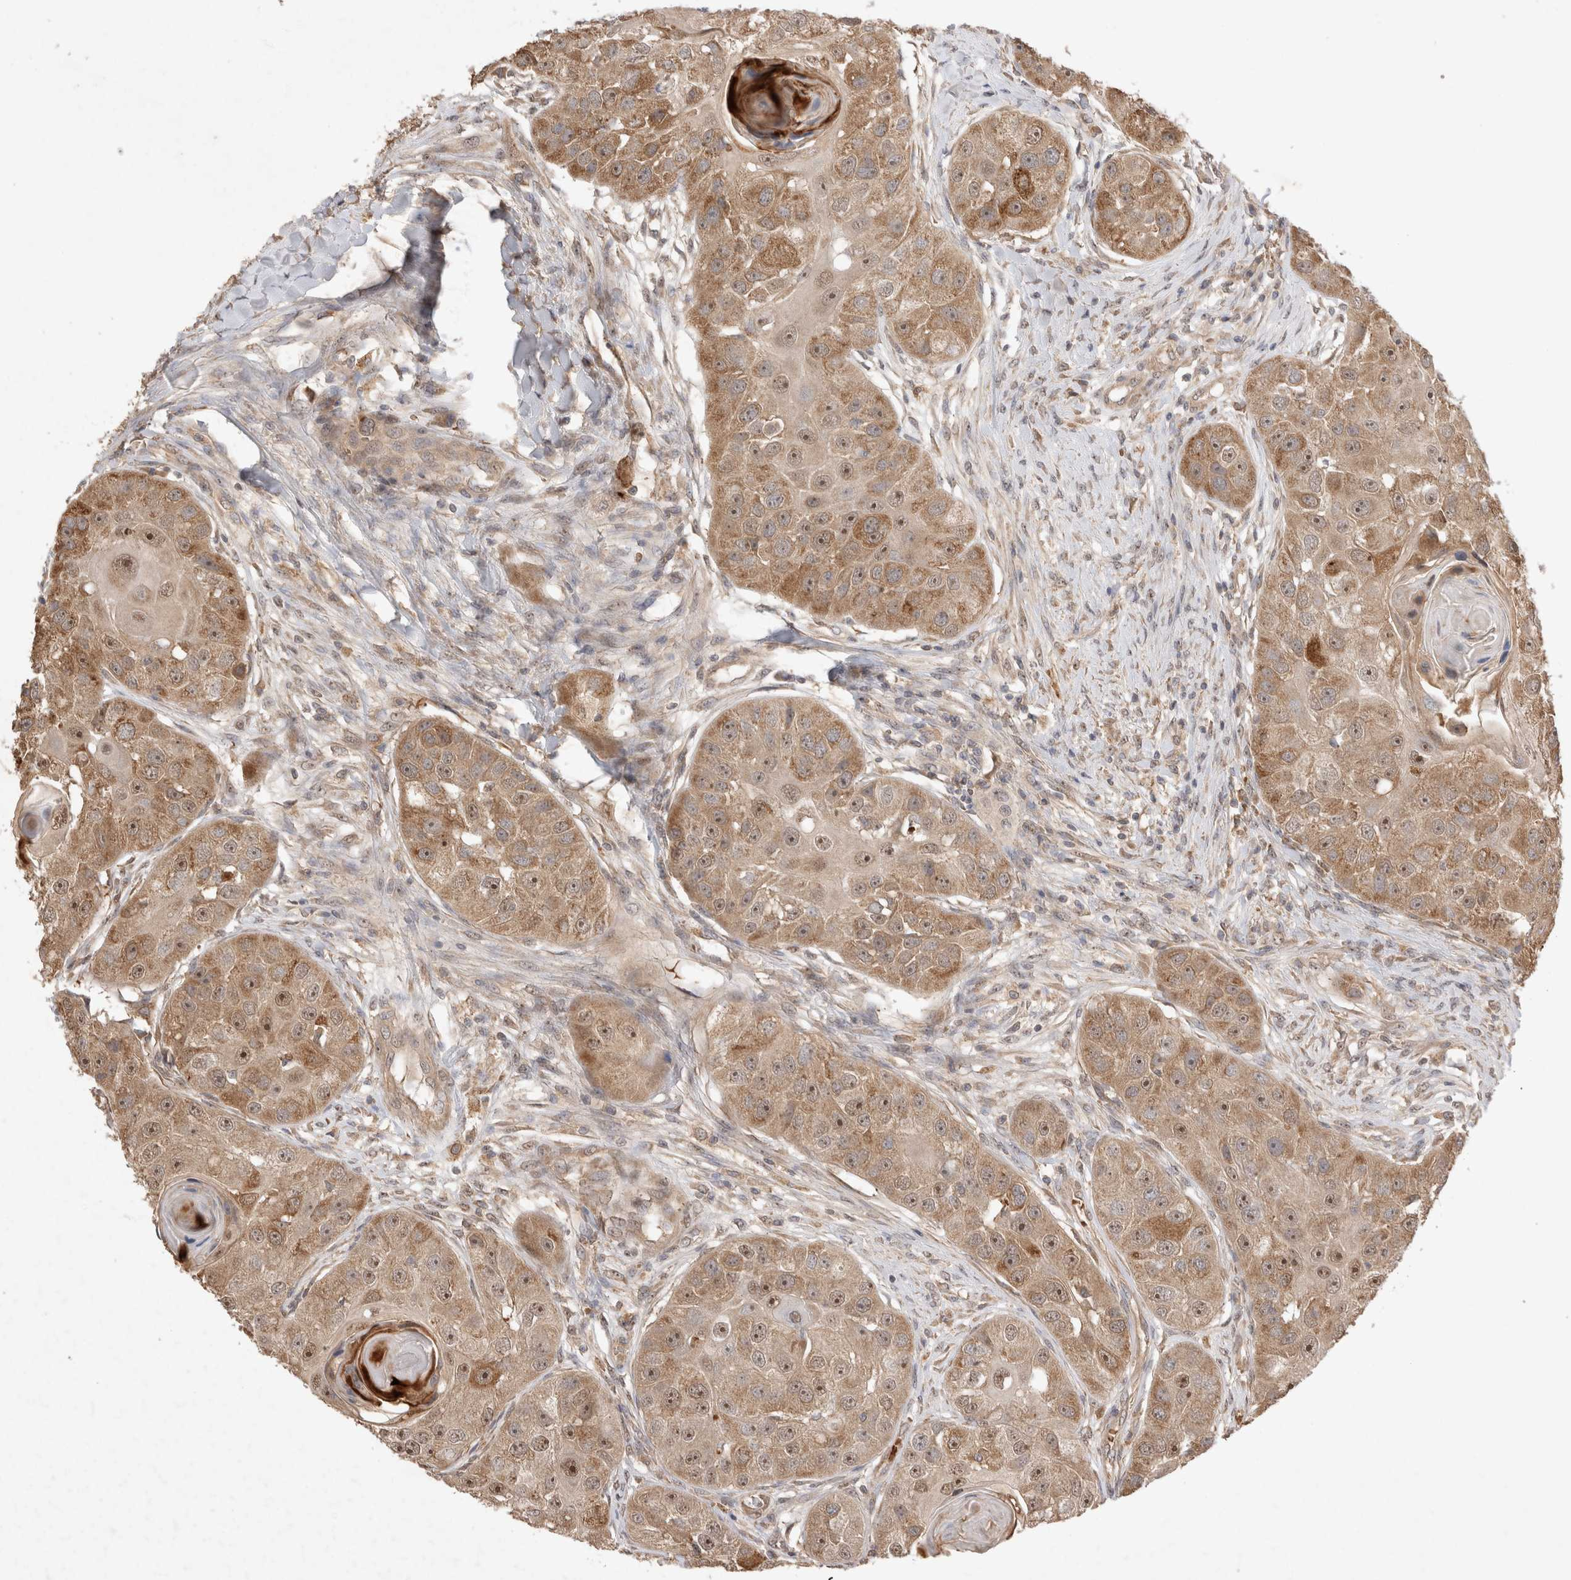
{"staining": {"intensity": "moderate", "quantity": "25%-75%", "location": "cytoplasmic/membranous,nuclear"}, "tissue": "head and neck cancer", "cell_type": "Tumor cells", "image_type": "cancer", "snomed": [{"axis": "morphology", "description": "Normal tissue, NOS"}, {"axis": "morphology", "description": "Squamous cell carcinoma, NOS"}, {"axis": "topography", "description": "Skeletal muscle"}, {"axis": "topography", "description": "Head-Neck"}], "caption": "Head and neck cancer stained with a brown dye demonstrates moderate cytoplasmic/membranous and nuclear positive staining in about 25%-75% of tumor cells.", "gene": "FAM221A", "patient": {"sex": "male", "age": 51}}